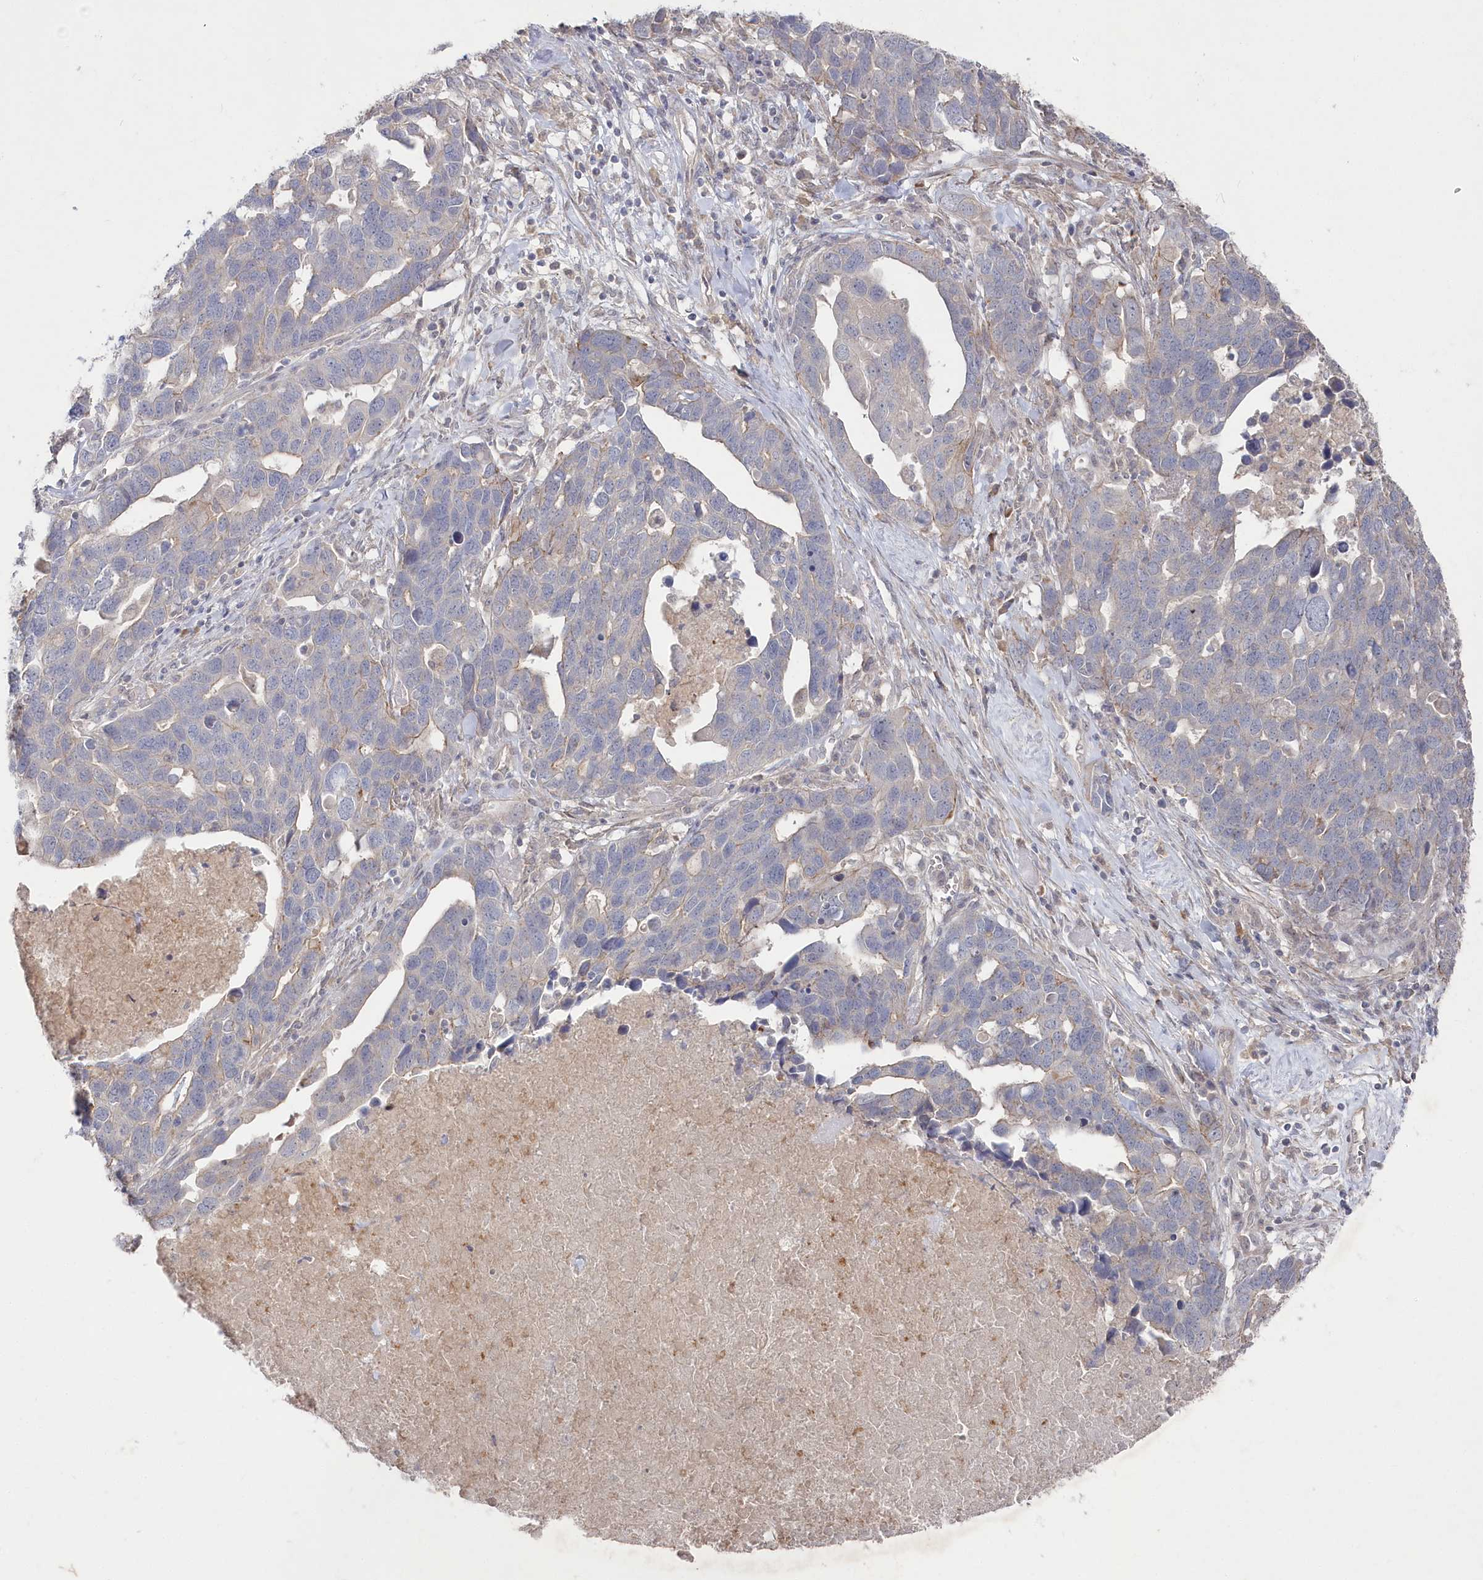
{"staining": {"intensity": "negative", "quantity": "none", "location": "none"}, "tissue": "ovarian cancer", "cell_type": "Tumor cells", "image_type": "cancer", "snomed": [{"axis": "morphology", "description": "Cystadenocarcinoma, serous, NOS"}, {"axis": "topography", "description": "Ovary"}], "caption": "Ovarian cancer was stained to show a protein in brown. There is no significant positivity in tumor cells.", "gene": "TGFBRAP1", "patient": {"sex": "female", "age": 54}}